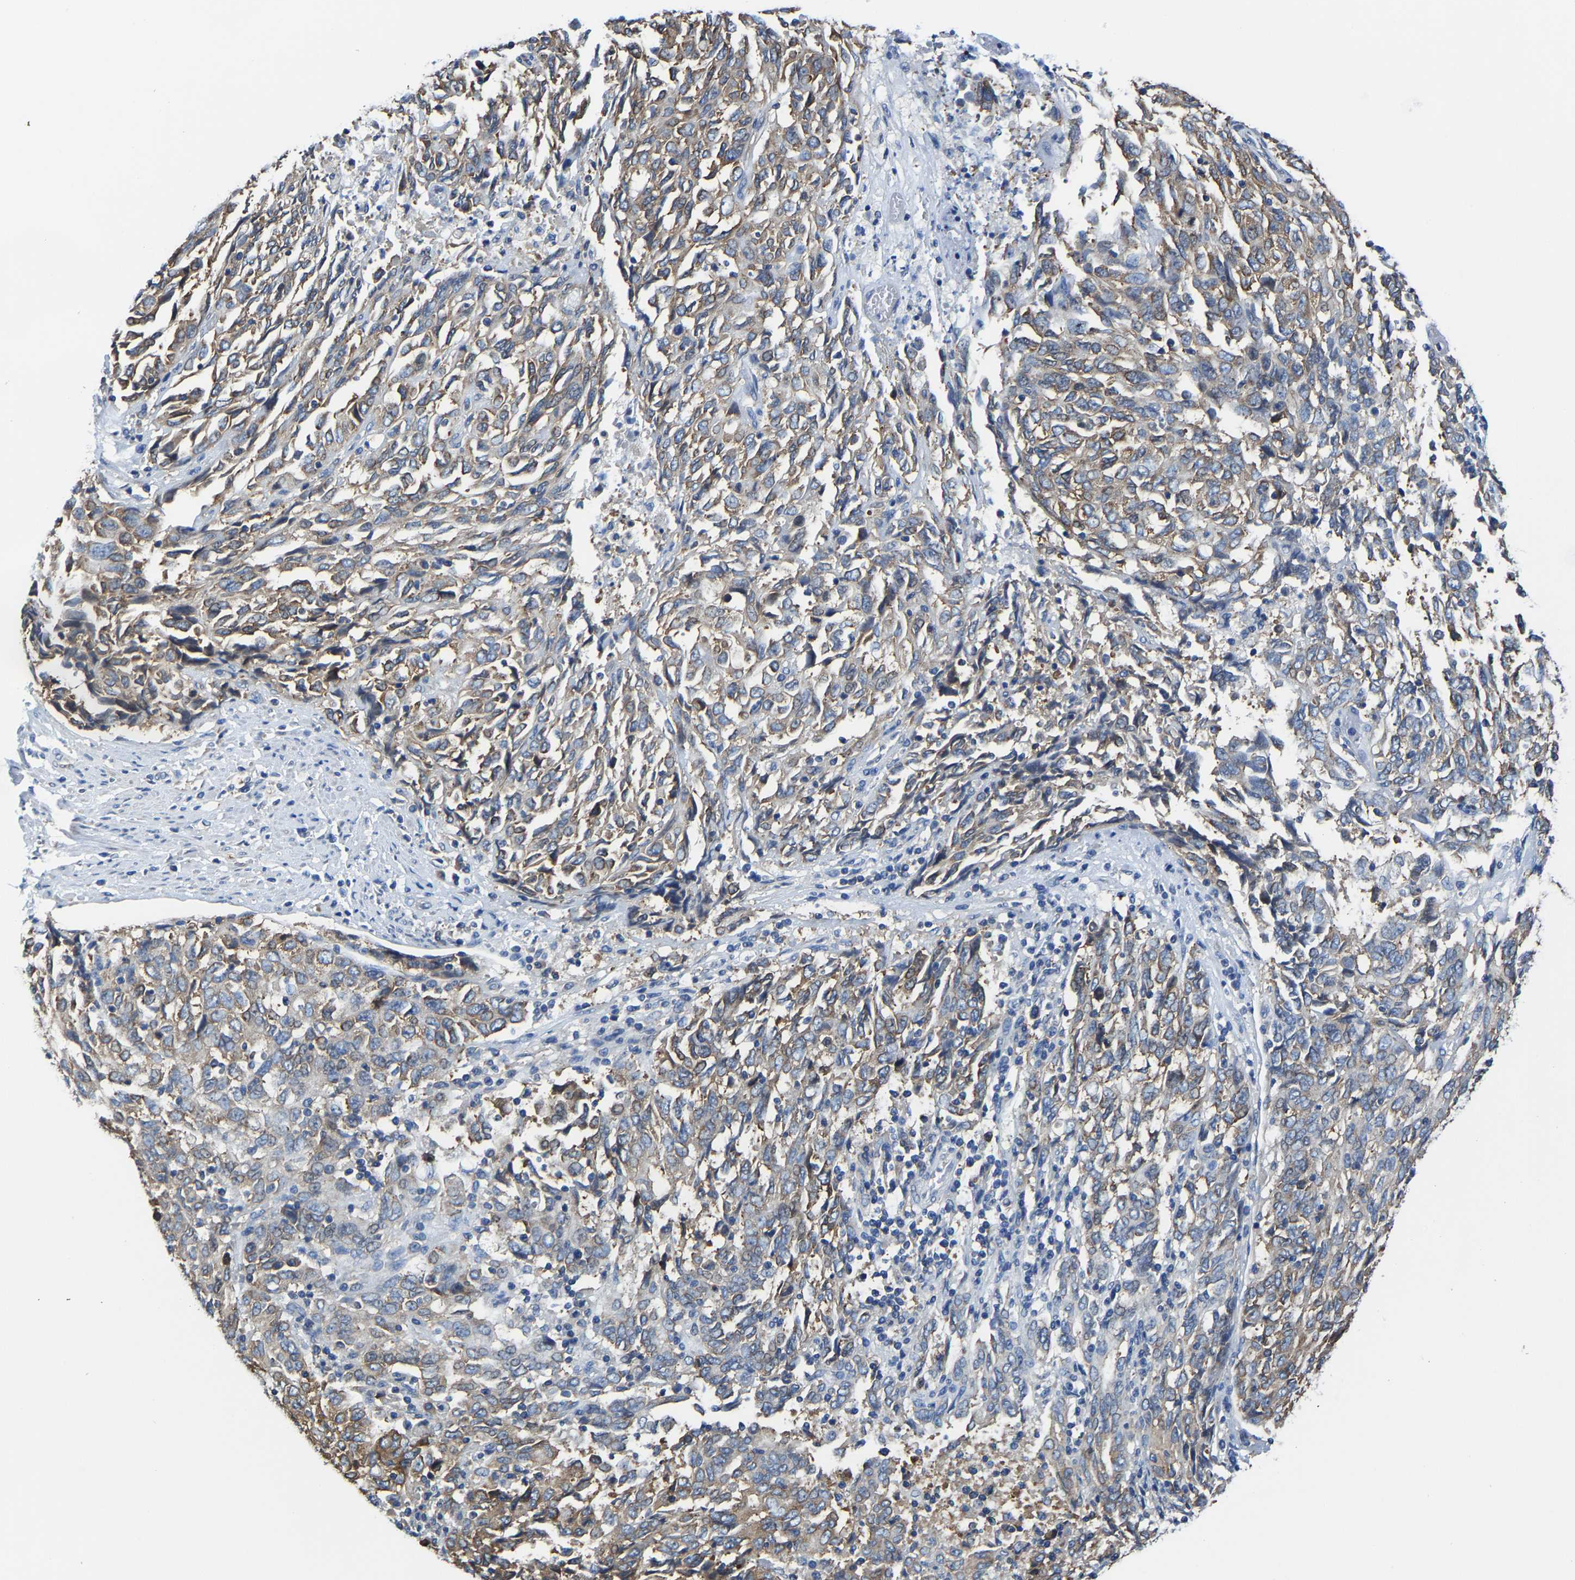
{"staining": {"intensity": "moderate", "quantity": ">75%", "location": "cytoplasmic/membranous"}, "tissue": "endometrial cancer", "cell_type": "Tumor cells", "image_type": "cancer", "snomed": [{"axis": "morphology", "description": "Adenocarcinoma, NOS"}, {"axis": "topography", "description": "Endometrium"}], "caption": "This photomicrograph reveals IHC staining of endometrial cancer (adenocarcinoma), with medium moderate cytoplasmic/membranous staining in approximately >75% of tumor cells.", "gene": "G3BP2", "patient": {"sex": "female", "age": 80}}